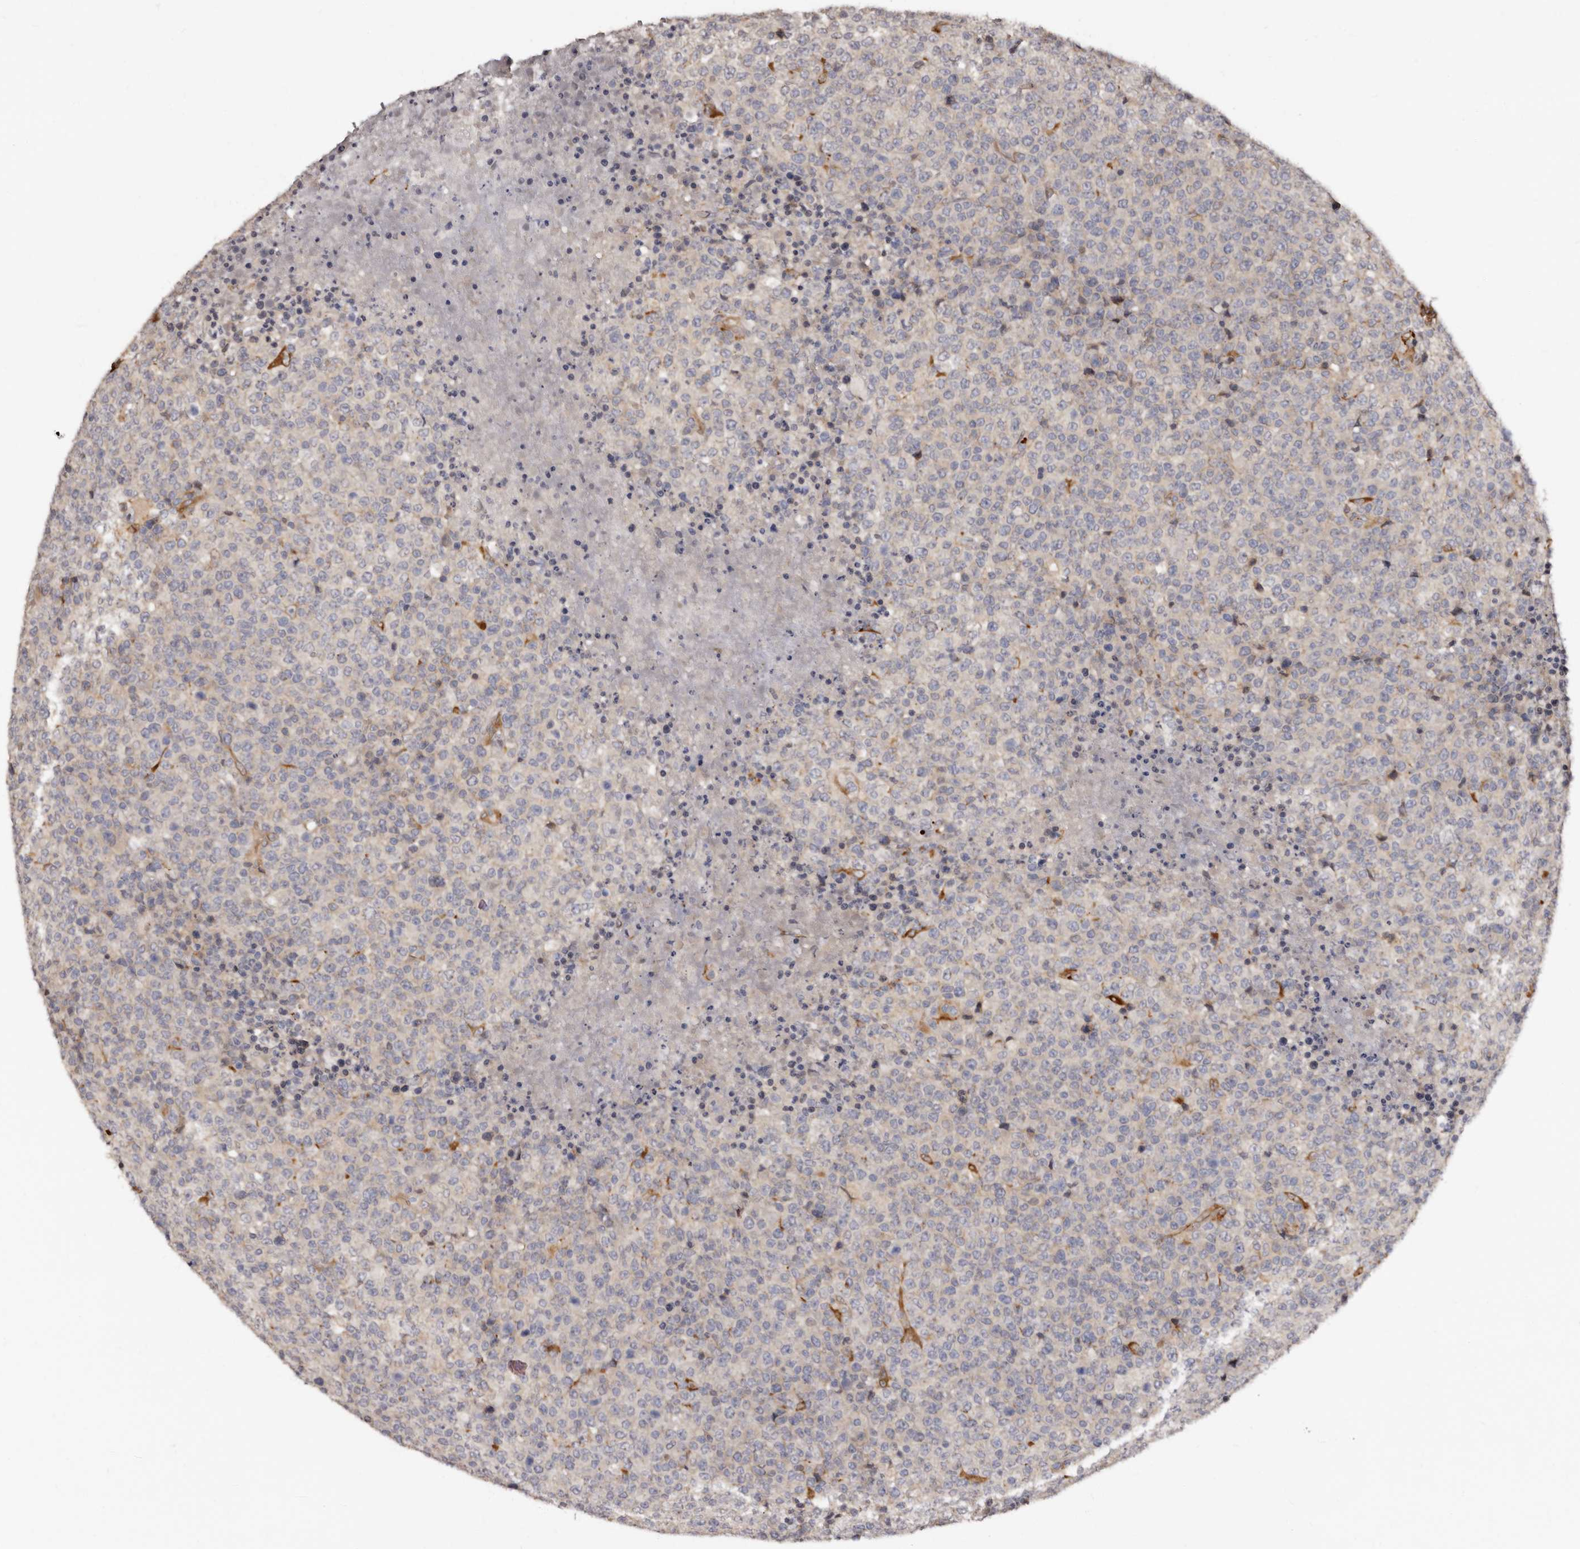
{"staining": {"intensity": "negative", "quantity": "none", "location": "none"}, "tissue": "lymphoma", "cell_type": "Tumor cells", "image_type": "cancer", "snomed": [{"axis": "morphology", "description": "Malignant lymphoma, non-Hodgkin's type, High grade"}, {"axis": "topography", "description": "Lymph node"}], "caption": "High magnification brightfield microscopy of lymphoma stained with DAB (brown) and counterstained with hematoxylin (blue): tumor cells show no significant expression. Brightfield microscopy of immunohistochemistry stained with DAB (brown) and hematoxylin (blue), captured at high magnification.", "gene": "TBC1D22B", "patient": {"sex": "male", "age": 13}}